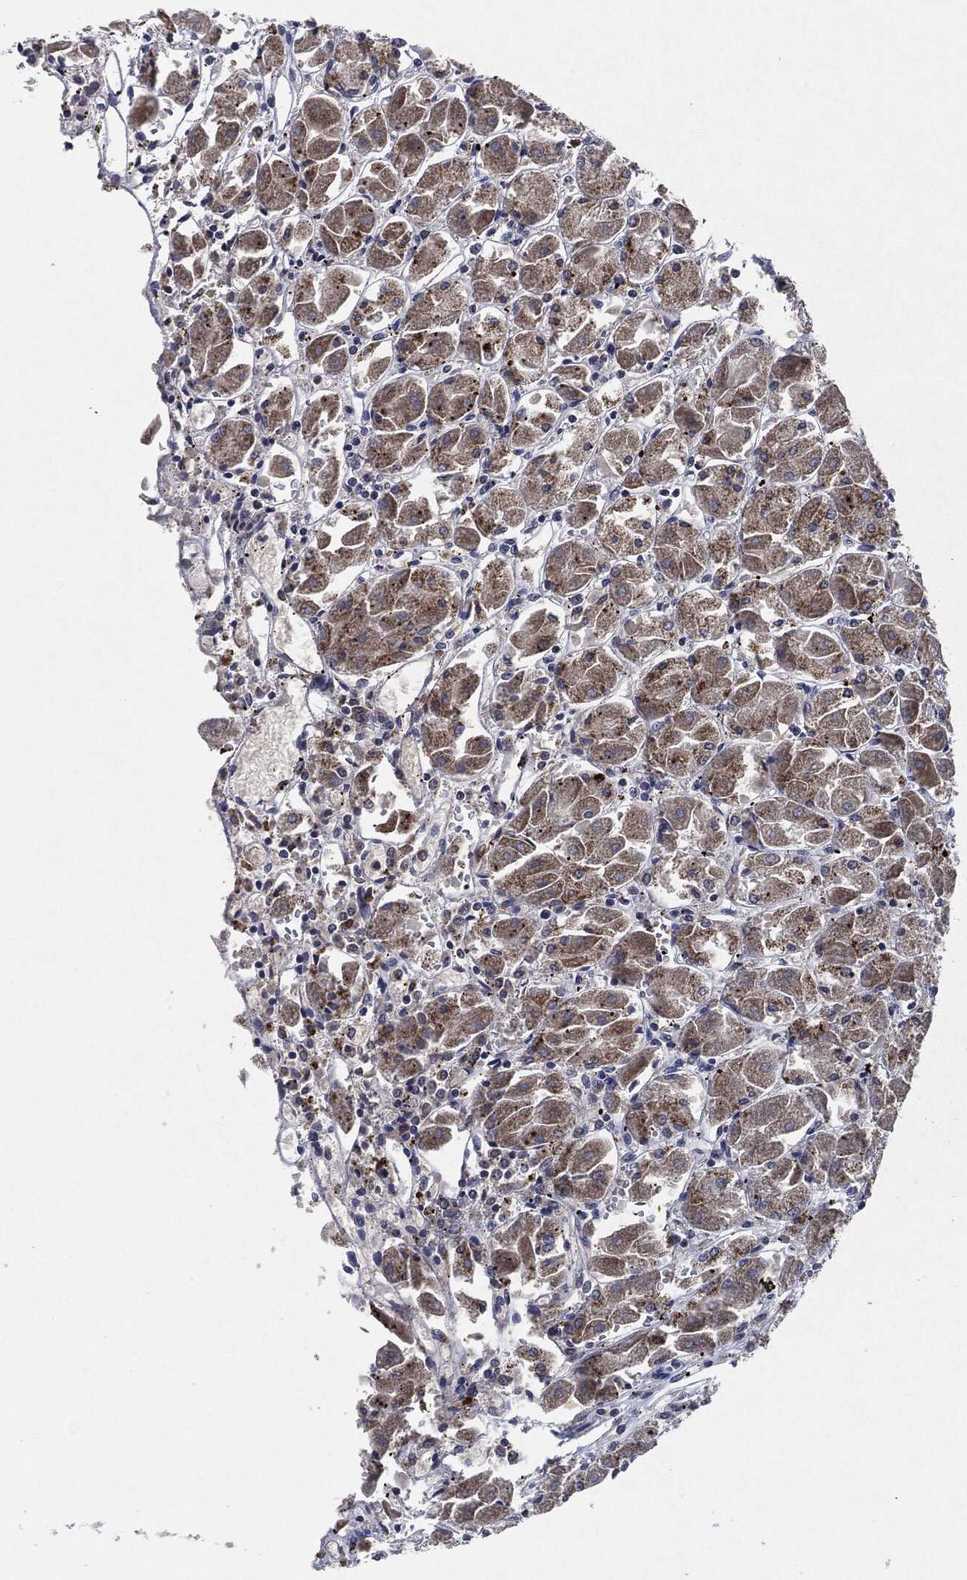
{"staining": {"intensity": "moderate", "quantity": "25%-75%", "location": "cytoplasmic/membranous"}, "tissue": "stomach", "cell_type": "Glandular cells", "image_type": "normal", "snomed": [{"axis": "morphology", "description": "Normal tissue, NOS"}, {"axis": "topography", "description": "Stomach"}], "caption": "DAB (3,3'-diaminobenzidine) immunohistochemical staining of benign stomach displays moderate cytoplasmic/membranous protein positivity in approximately 25%-75% of glandular cells. (DAB = brown stain, brightfield microscopy at high magnification).", "gene": "SLC31A2", "patient": {"sex": "male", "age": 70}}